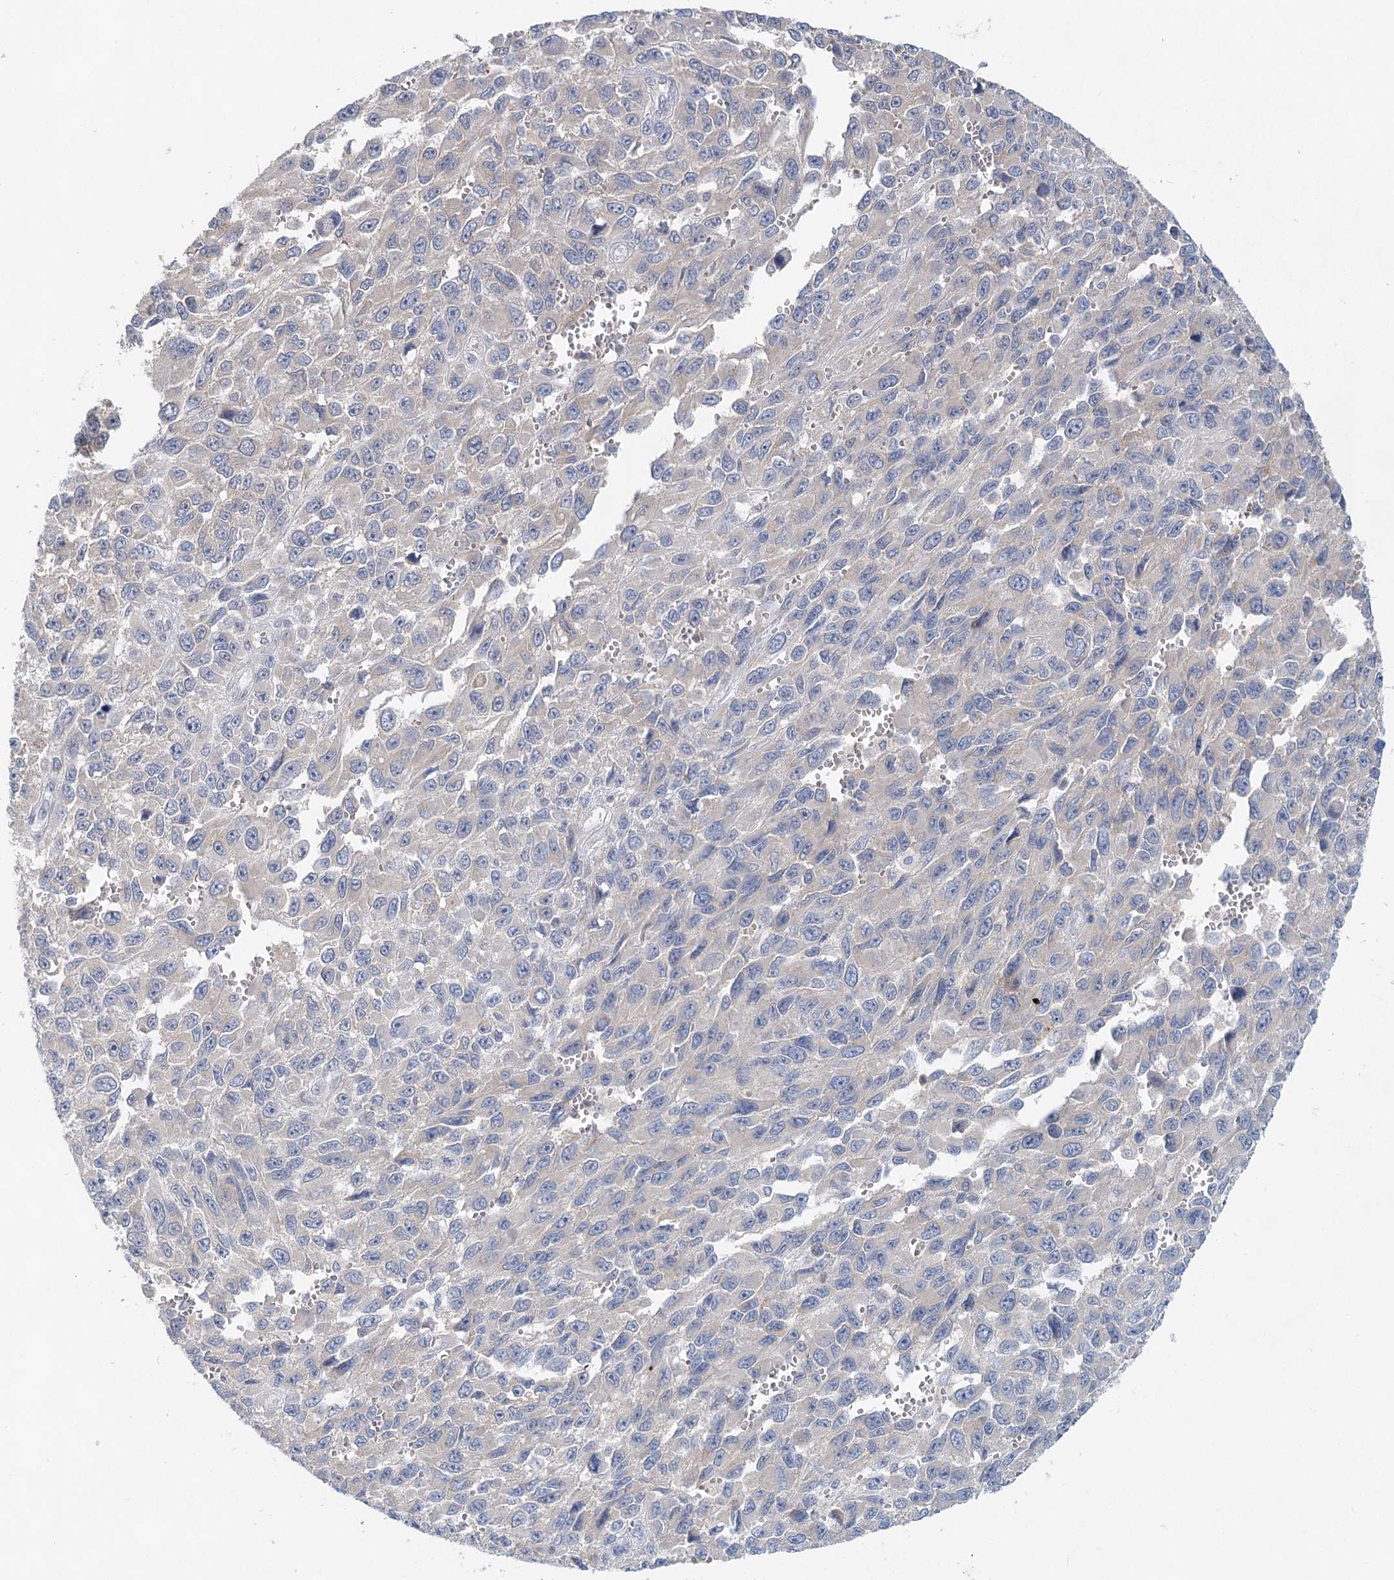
{"staining": {"intensity": "negative", "quantity": "none", "location": "none"}, "tissue": "melanoma", "cell_type": "Tumor cells", "image_type": "cancer", "snomed": [{"axis": "morphology", "description": "Normal tissue, NOS"}, {"axis": "morphology", "description": "Malignant melanoma, NOS"}, {"axis": "topography", "description": "Skin"}], "caption": "Tumor cells are negative for protein expression in human malignant melanoma.", "gene": "BLTP1", "patient": {"sex": "female", "age": 96}}